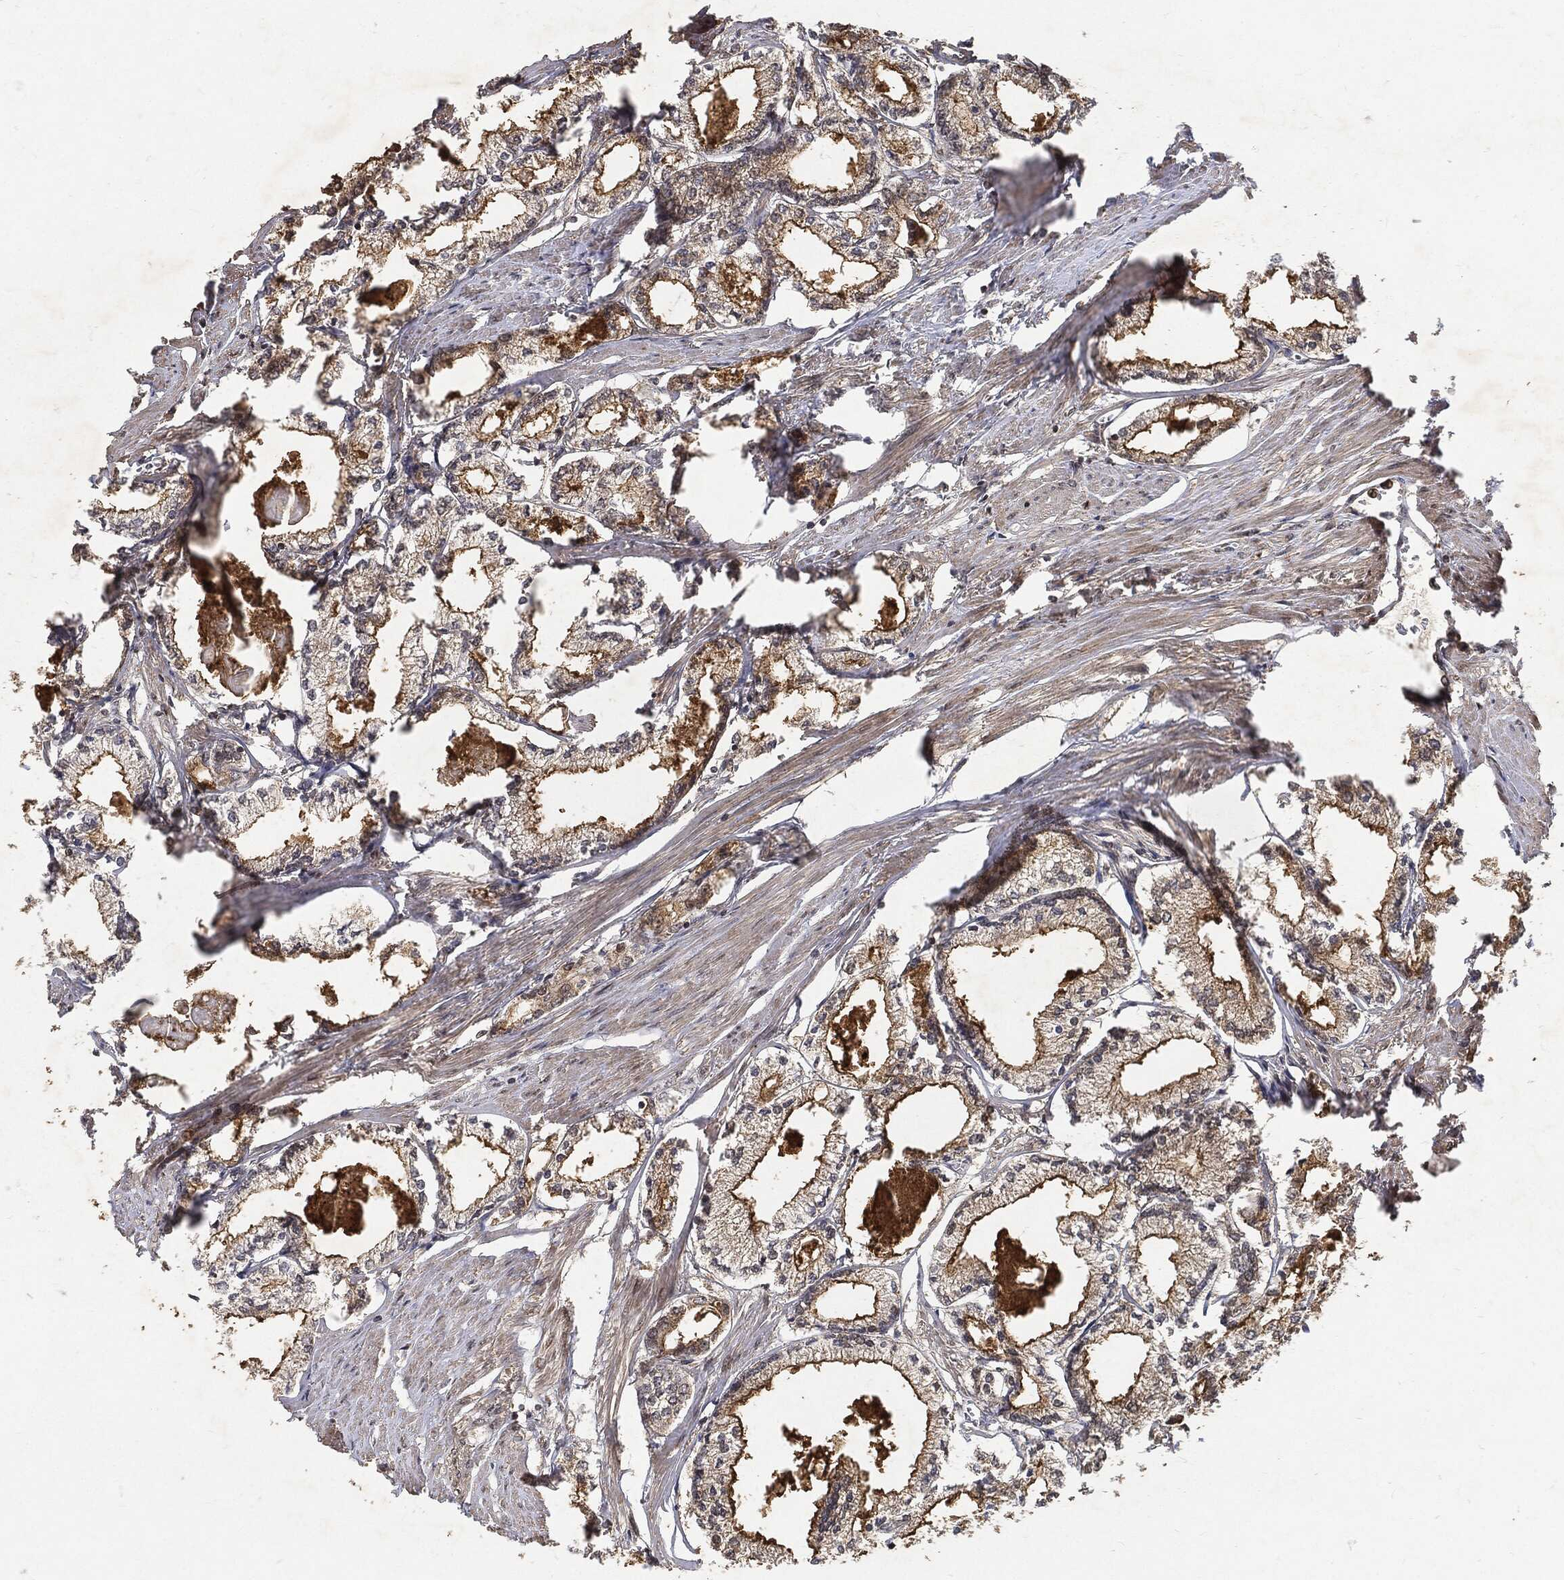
{"staining": {"intensity": "strong", "quantity": "25%-75%", "location": "cytoplasmic/membranous"}, "tissue": "prostate cancer", "cell_type": "Tumor cells", "image_type": "cancer", "snomed": [{"axis": "morphology", "description": "Adenocarcinoma, NOS"}, {"axis": "topography", "description": "Prostate"}], "caption": "Immunohistochemical staining of human prostate cancer (adenocarcinoma) exhibits high levels of strong cytoplasmic/membranous protein positivity in approximately 25%-75% of tumor cells.", "gene": "ZNF226", "patient": {"sex": "male", "age": 56}}